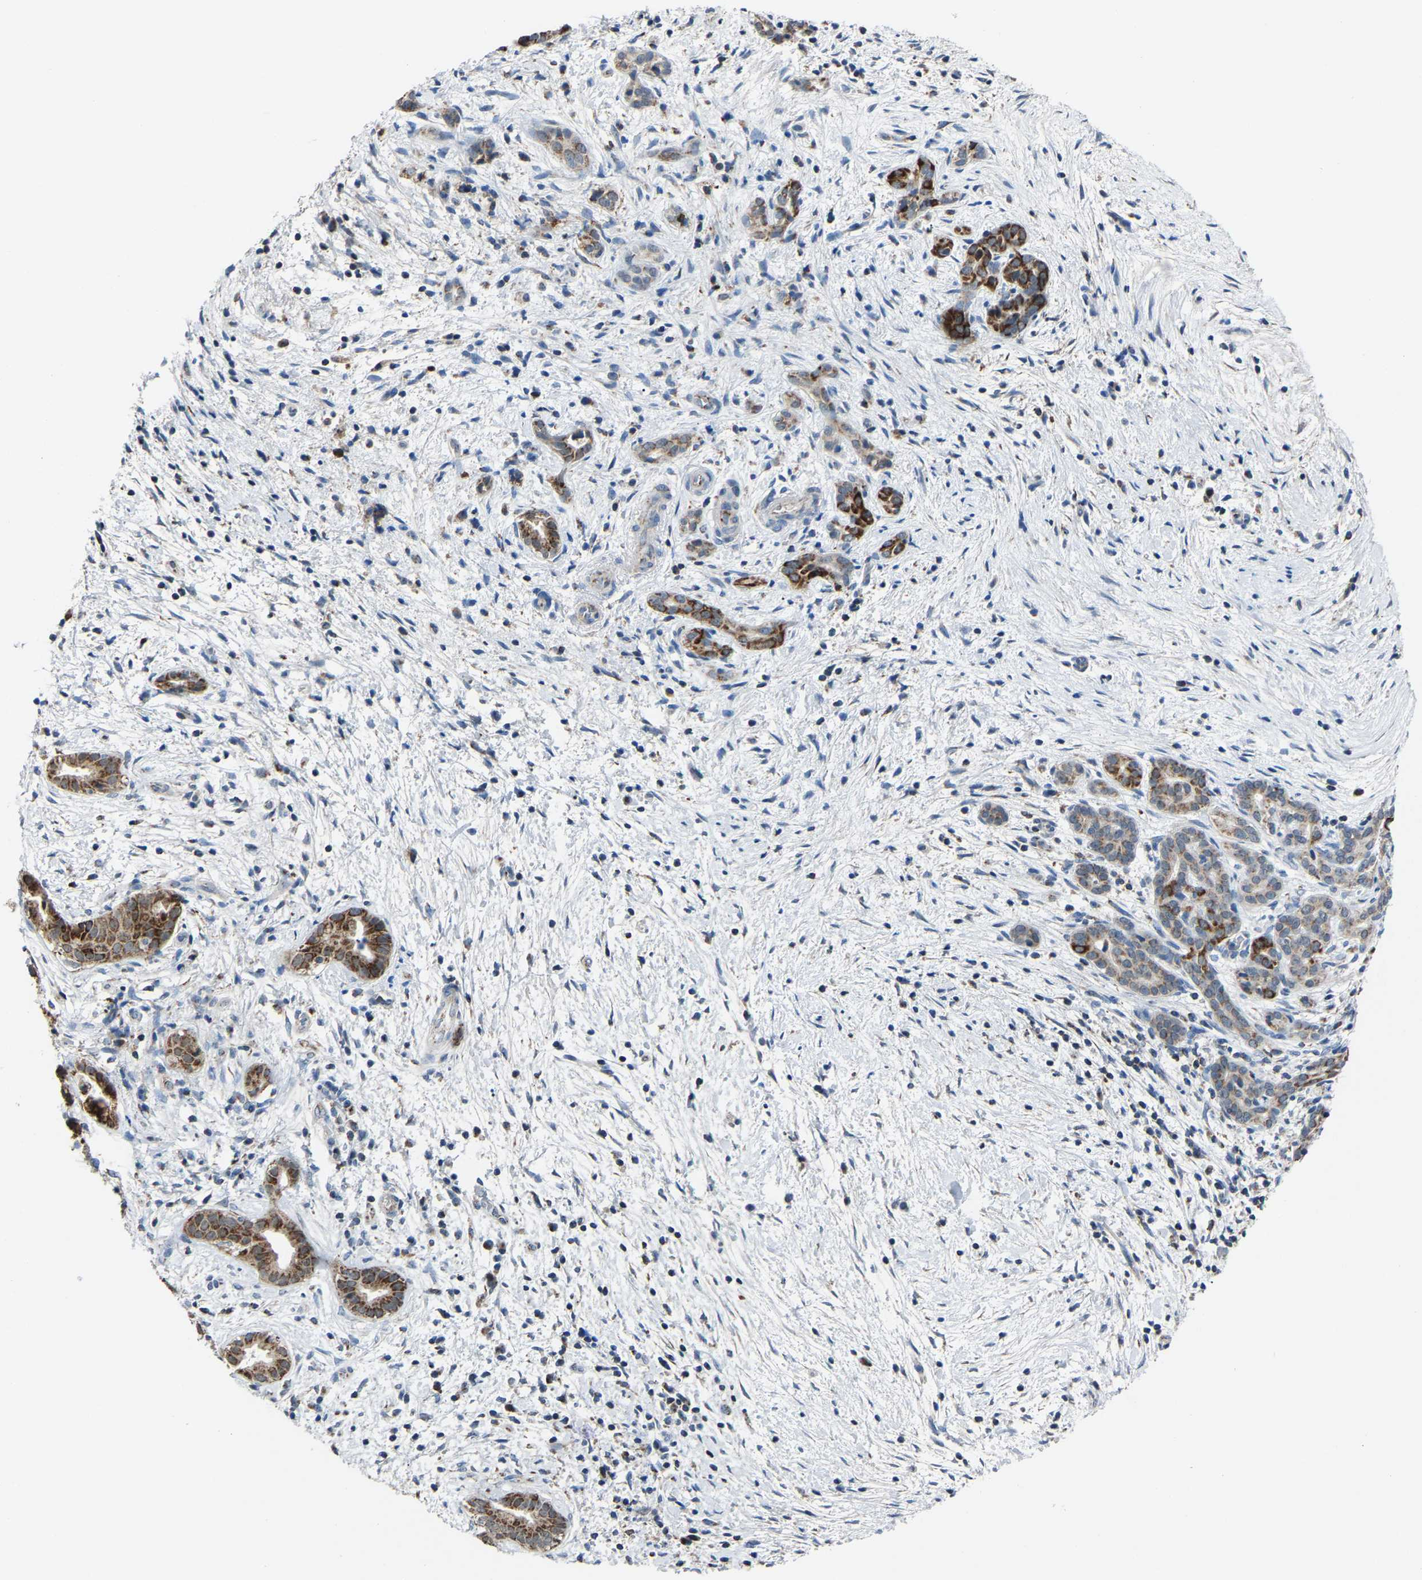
{"staining": {"intensity": "strong", "quantity": "25%-75%", "location": "cytoplasmic/membranous"}, "tissue": "pancreatic cancer", "cell_type": "Tumor cells", "image_type": "cancer", "snomed": [{"axis": "morphology", "description": "Adenocarcinoma, NOS"}, {"axis": "topography", "description": "Pancreas"}], "caption": "A photomicrograph showing strong cytoplasmic/membranous expression in about 25%-75% of tumor cells in pancreatic cancer, as visualized by brown immunohistochemical staining.", "gene": "CANT1", "patient": {"sex": "female", "age": 70}}